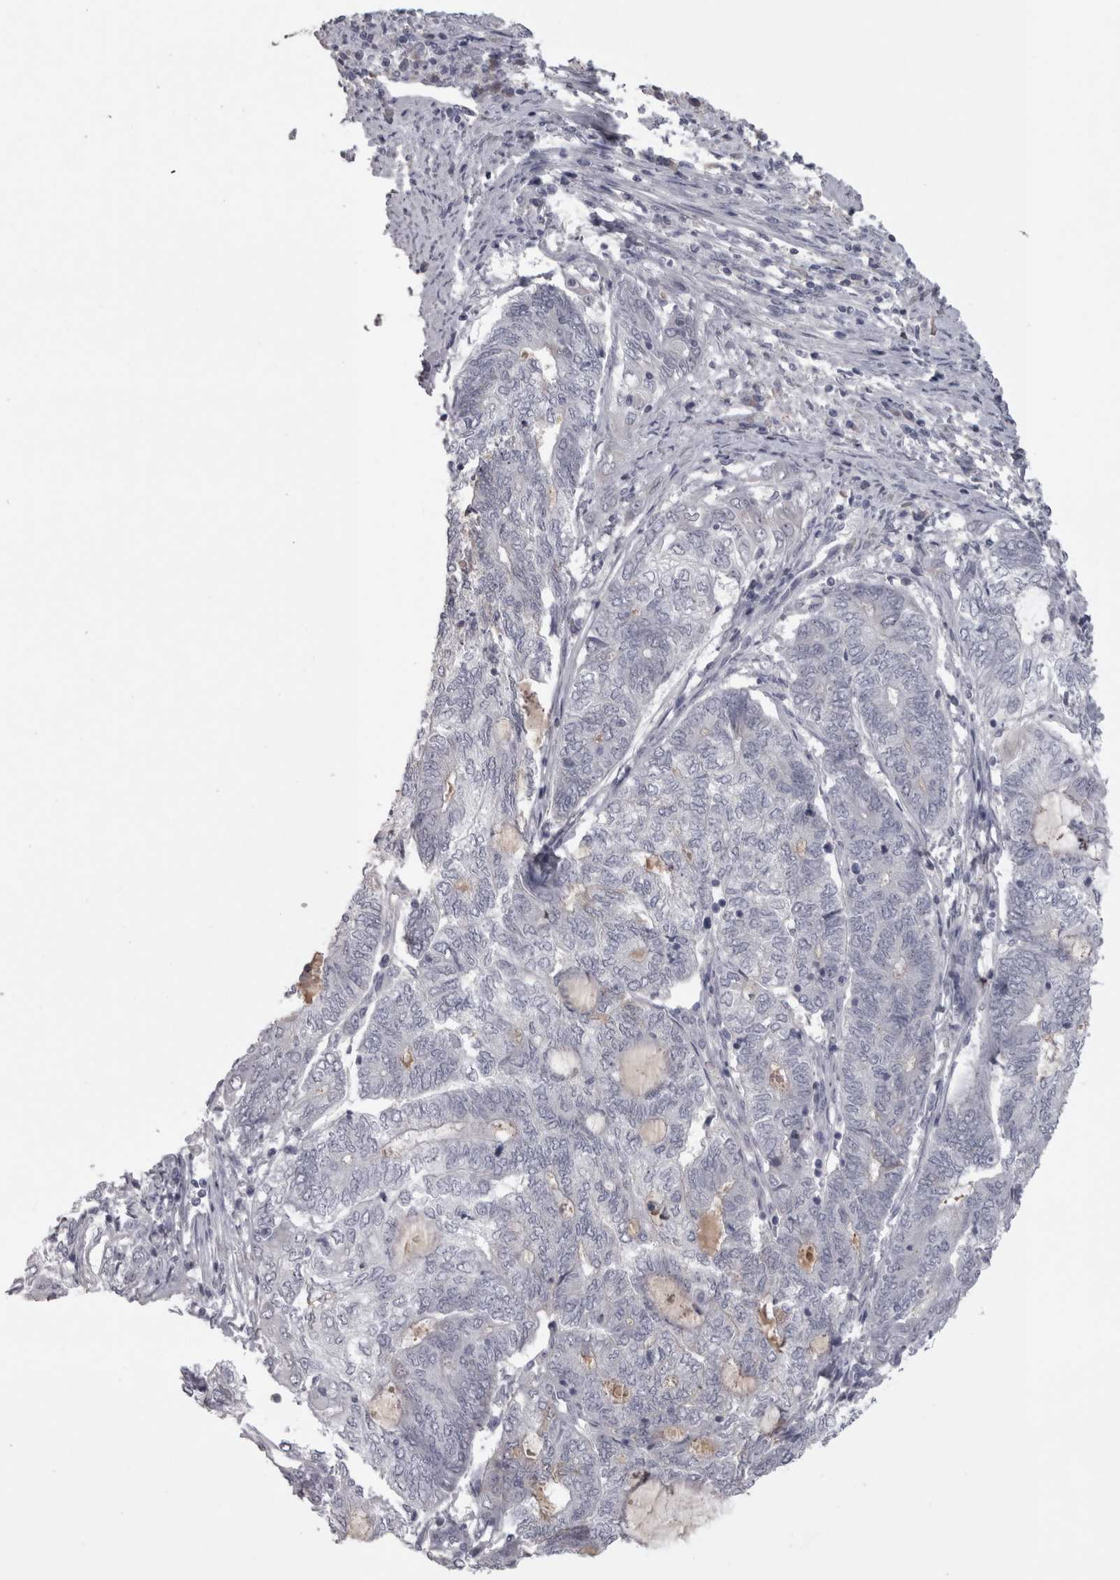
{"staining": {"intensity": "negative", "quantity": "none", "location": "none"}, "tissue": "endometrial cancer", "cell_type": "Tumor cells", "image_type": "cancer", "snomed": [{"axis": "morphology", "description": "Adenocarcinoma, NOS"}, {"axis": "topography", "description": "Uterus"}, {"axis": "topography", "description": "Endometrium"}], "caption": "This is an immunohistochemistry histopathology image of human endometrial cancer. There is no expression in tumor cells.", "gene": "SAA4", "patient": {"sex": "female", "age": 70}}